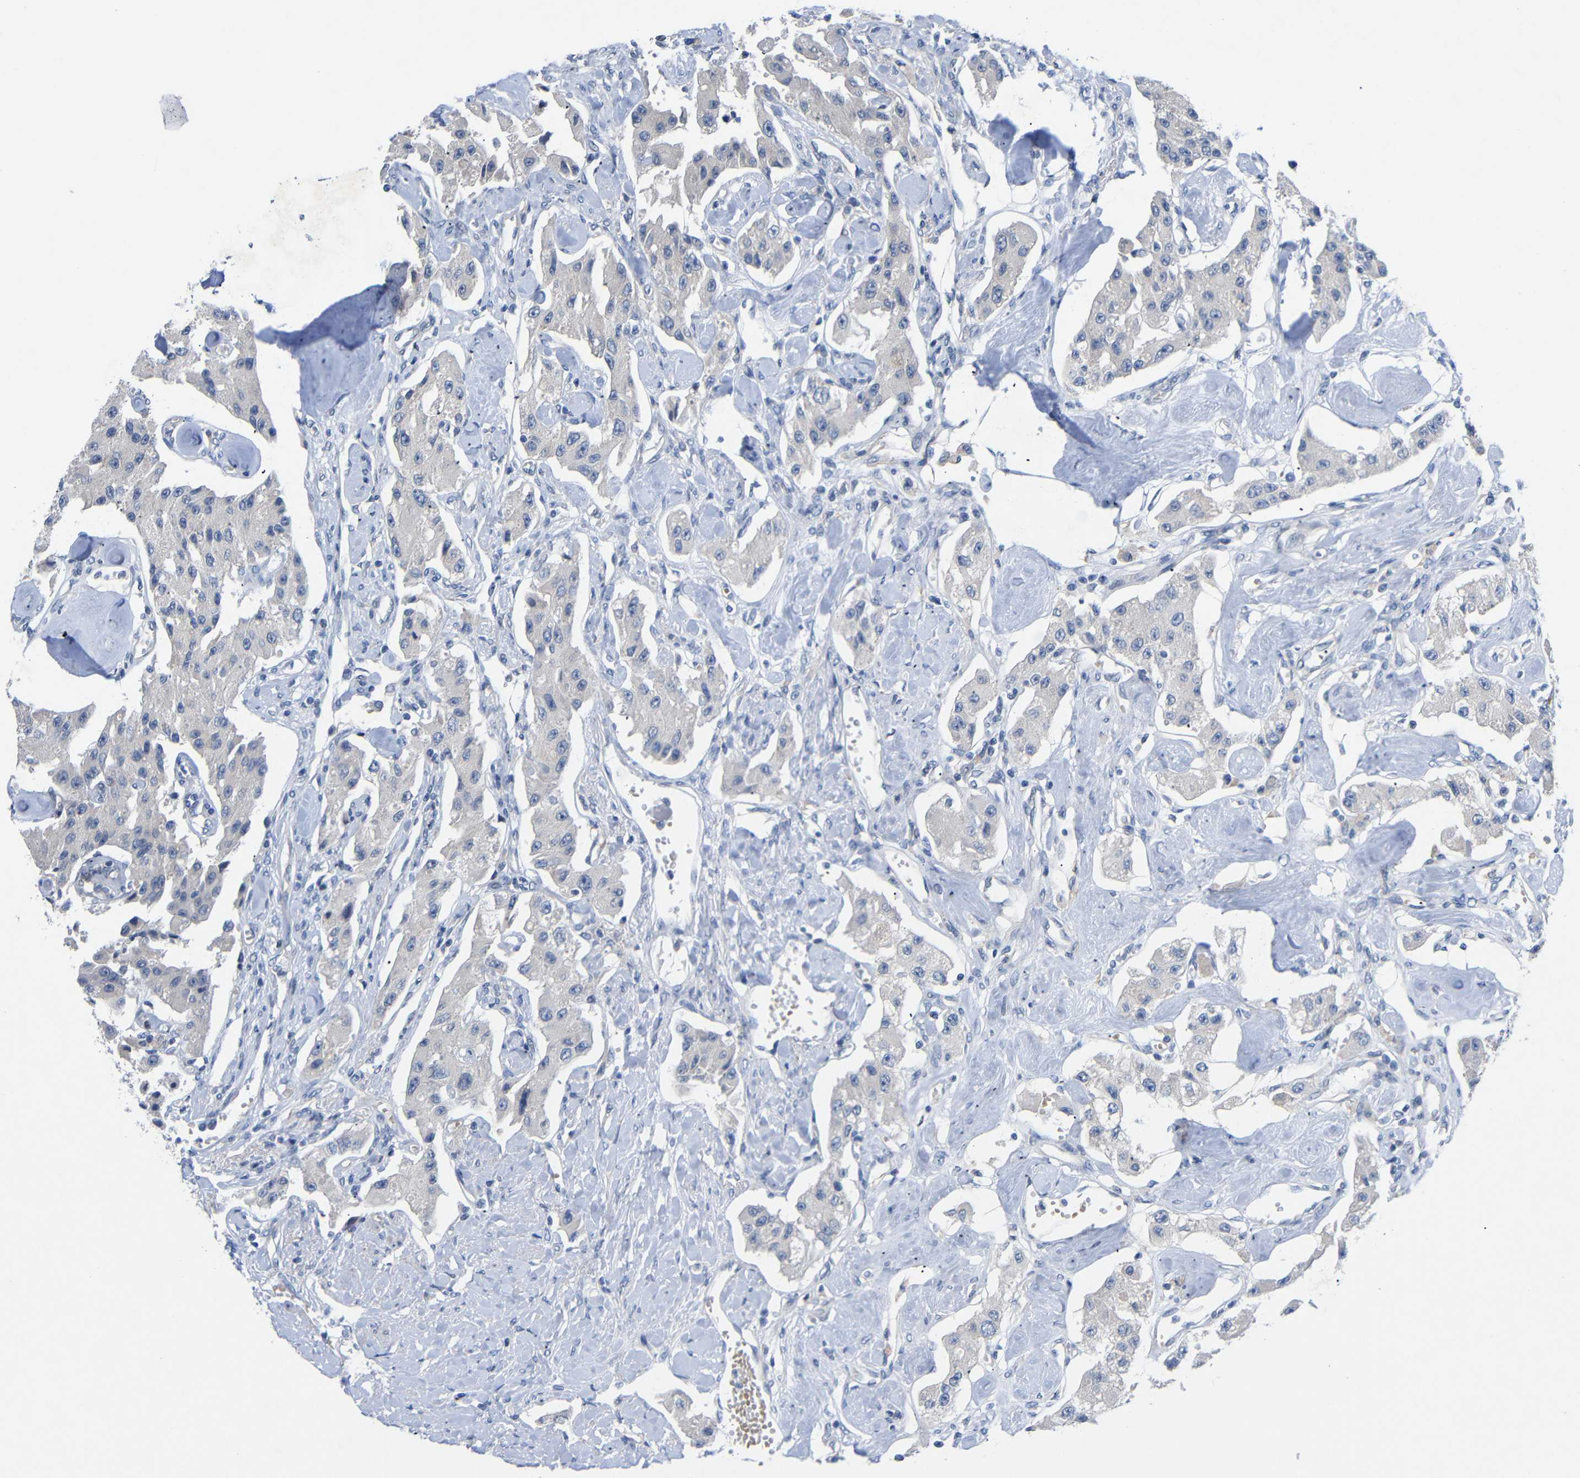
{"staining": {"intensity": "negative", "quantity": "none", "location": "none"}, "tissue": "carcinoid", "cell_type": "Tumor cells", "image_type": "cancer", "snomed": [{"axis": "morphology", "description": "Carcinoid, malignant, NOS"}, {"axis": "topography", "description": "Pancreas"}], "caption": "IHC histopathology image of neoplastic tissue: carcinoid (malignant) stained with DAB (3,3'-diaminobenzidine) shows no significant protein expression in tumor cells.", "gene": "CMTM1", "patient": {"sex": "male", "age": 41}}